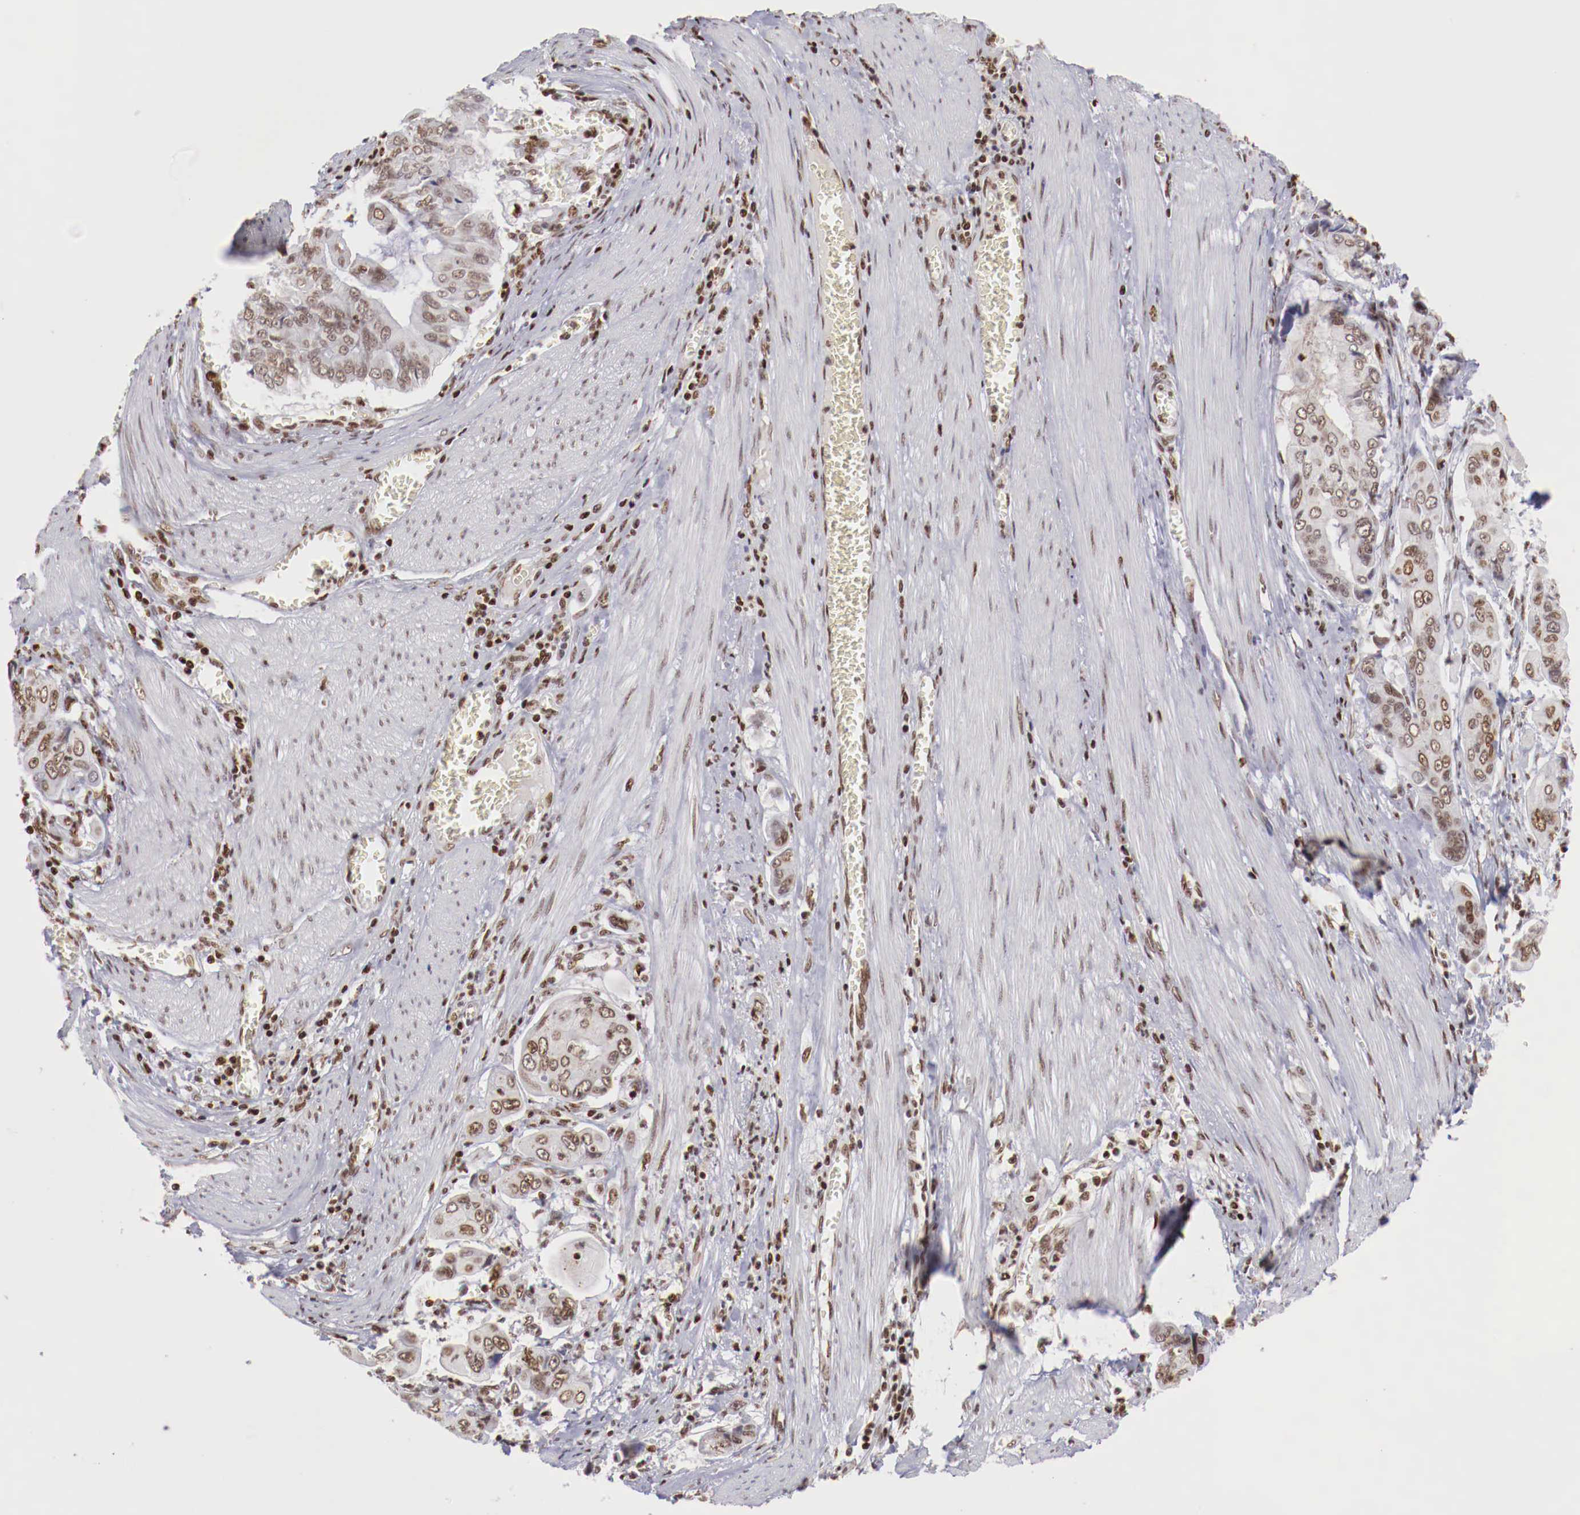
{"staining": {"intensity": "moderate", "quantity": ">75%", "location": "nuclear"}, "tissue": "stomach cancer", "cell_type": "Tumor cells", "image_type": "cancer", "snomed": [{"axis": "morphology", "description": "Adenocarcinoma, NOS"}, {"axis": "topography", "description": "Stomach, upper"}], "caption": "Immunohistochemical staining of adenocarcinoma (stomach) reveals medium levels of moderate nuclear protein positivity in about >75% of tumor cells. The staining was performed using DAB, with brown indicating positive protein expression. Nuclei are stained blue with hematoxylin.", "gene": "MAX", "patient": {"sex": "male", "age": 80}}